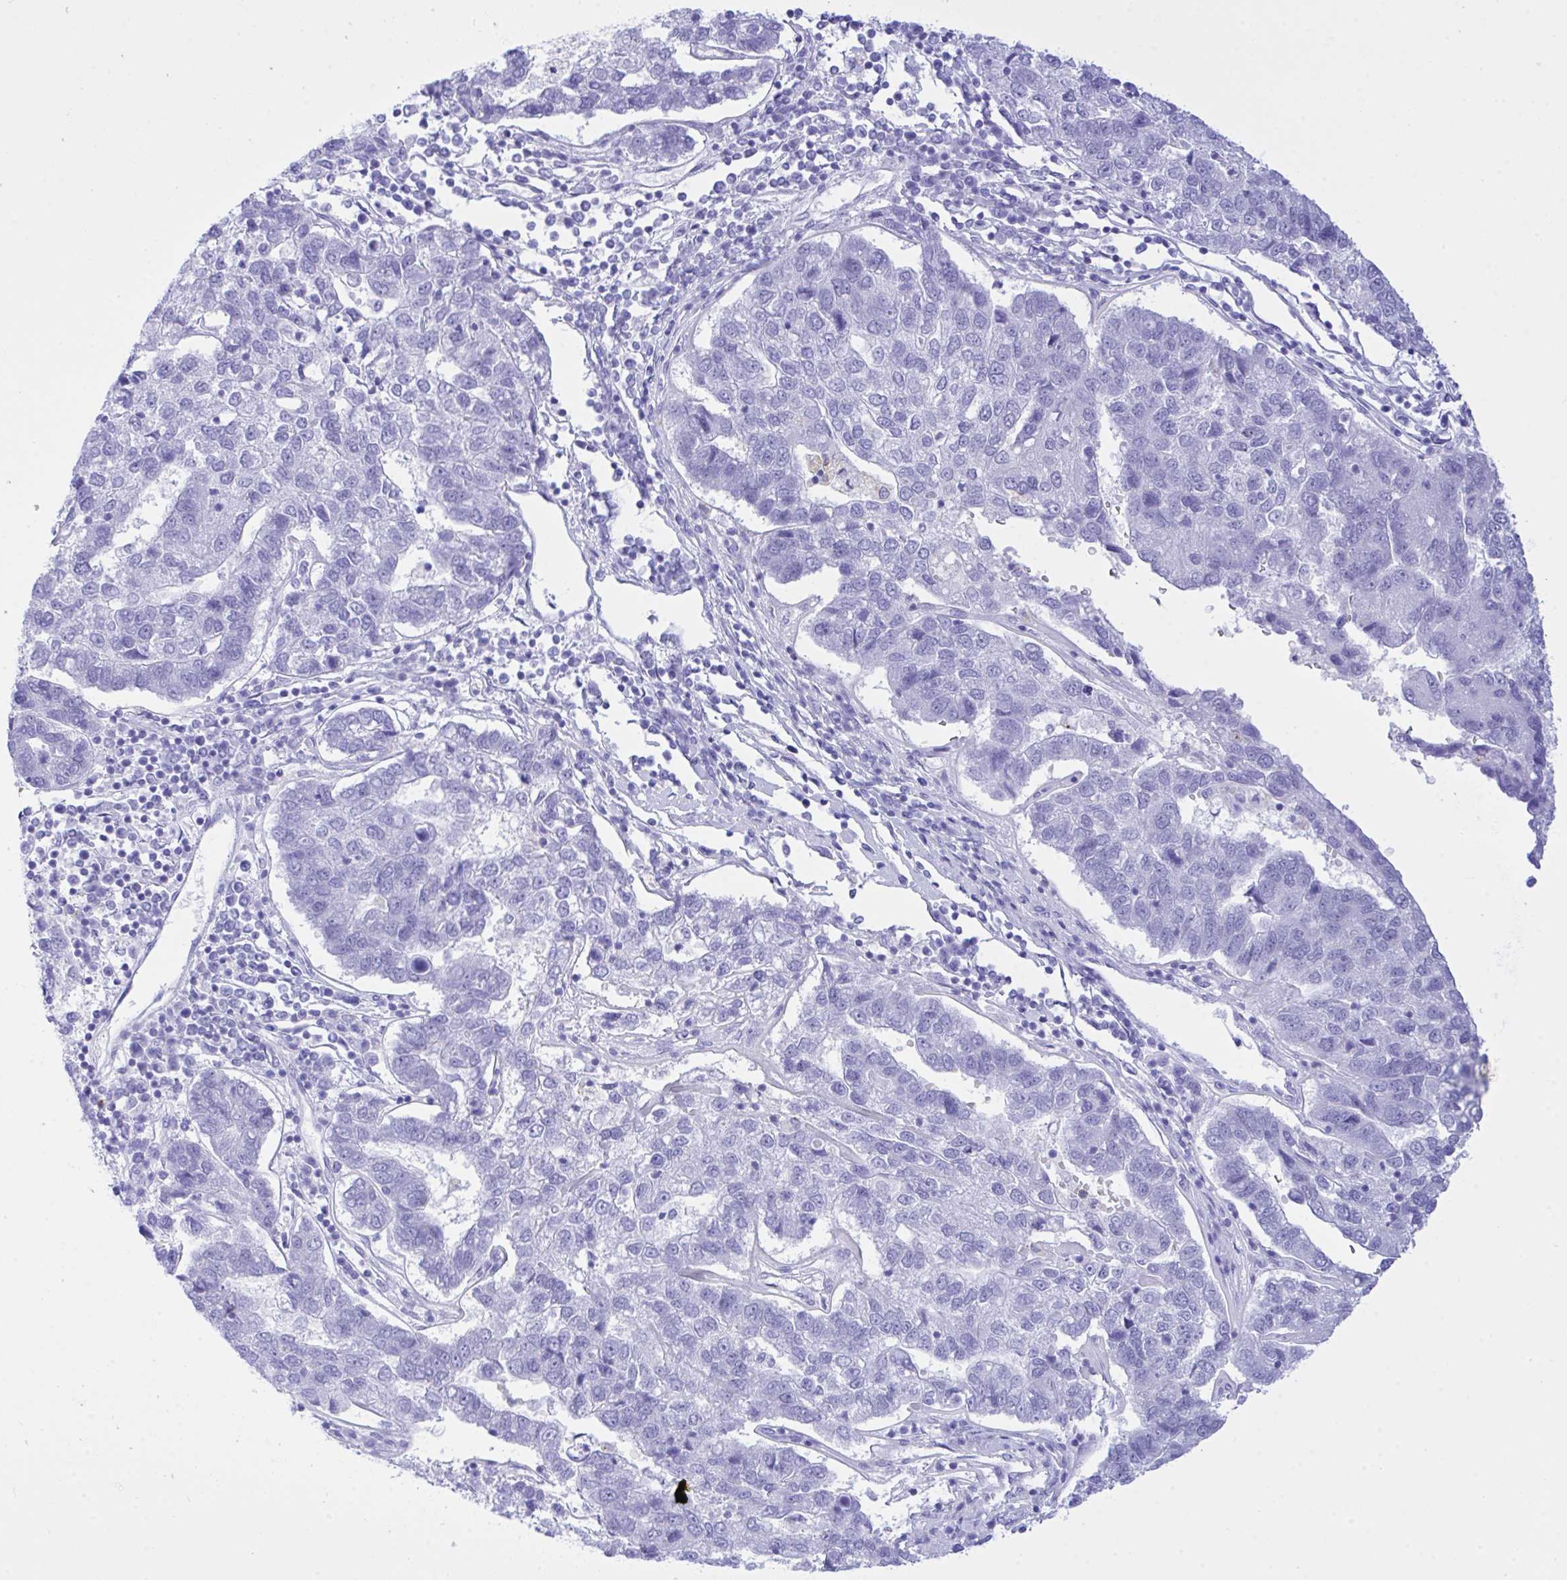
{"staining": {"intensity": "negative", "quantity": "none", "location": "none"}, "tissue": "pancreatic cancer", "cell_type": "Tumor cells", "image_type": "cancer", "snomed": [{"axis": "morphology", "description": "Adenocarcinoma, NOS"}, {"axis": "topography", "description": "Pancreas"}], "caption": "Tumor cells are negative for protein expression in human pancreatic adenocarcinoma. Brightfield microscopy of immunohistochemistry stained with DAB (brown) and hematoxylin (blue), captured at high magnification.", "gene": "SELENOV", "patient": {"sex": "female", "age": 61}}